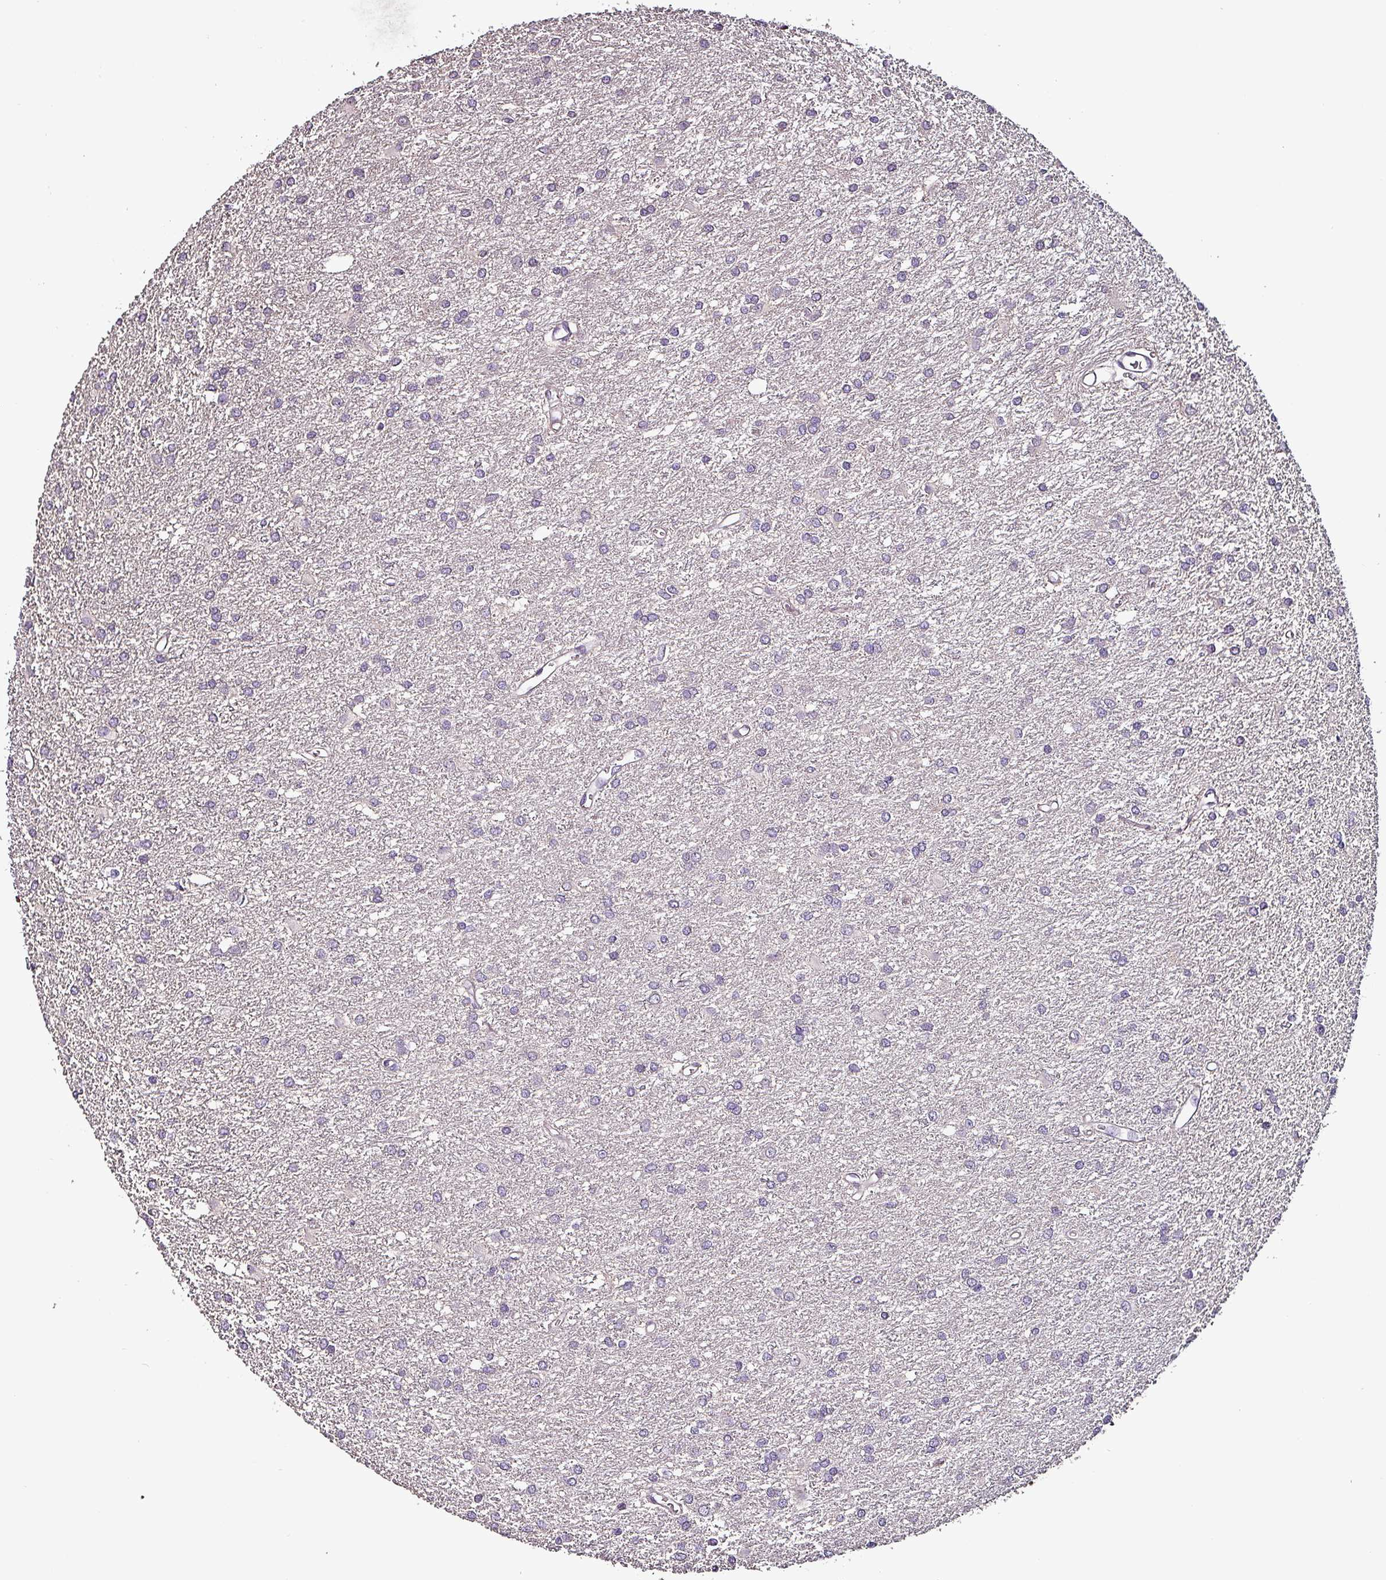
{"staining": {"intensity": "negative", "quantity": "none", "location": "none"}, "tissue": "glioma", "cell_type": "Tumor cells", "image_type": "cancer", "snomed": [{"axis": "morphology", "description": "Glioma, malignant, High grade"}, {"axis": "topography", "description": "Brain"}], "caption": "Glioma was stained to show a protein in brown. There is no significant expression in tumor cells.", "gene": "GRAPL", "patient": {"sex": "female", "age": 50}}